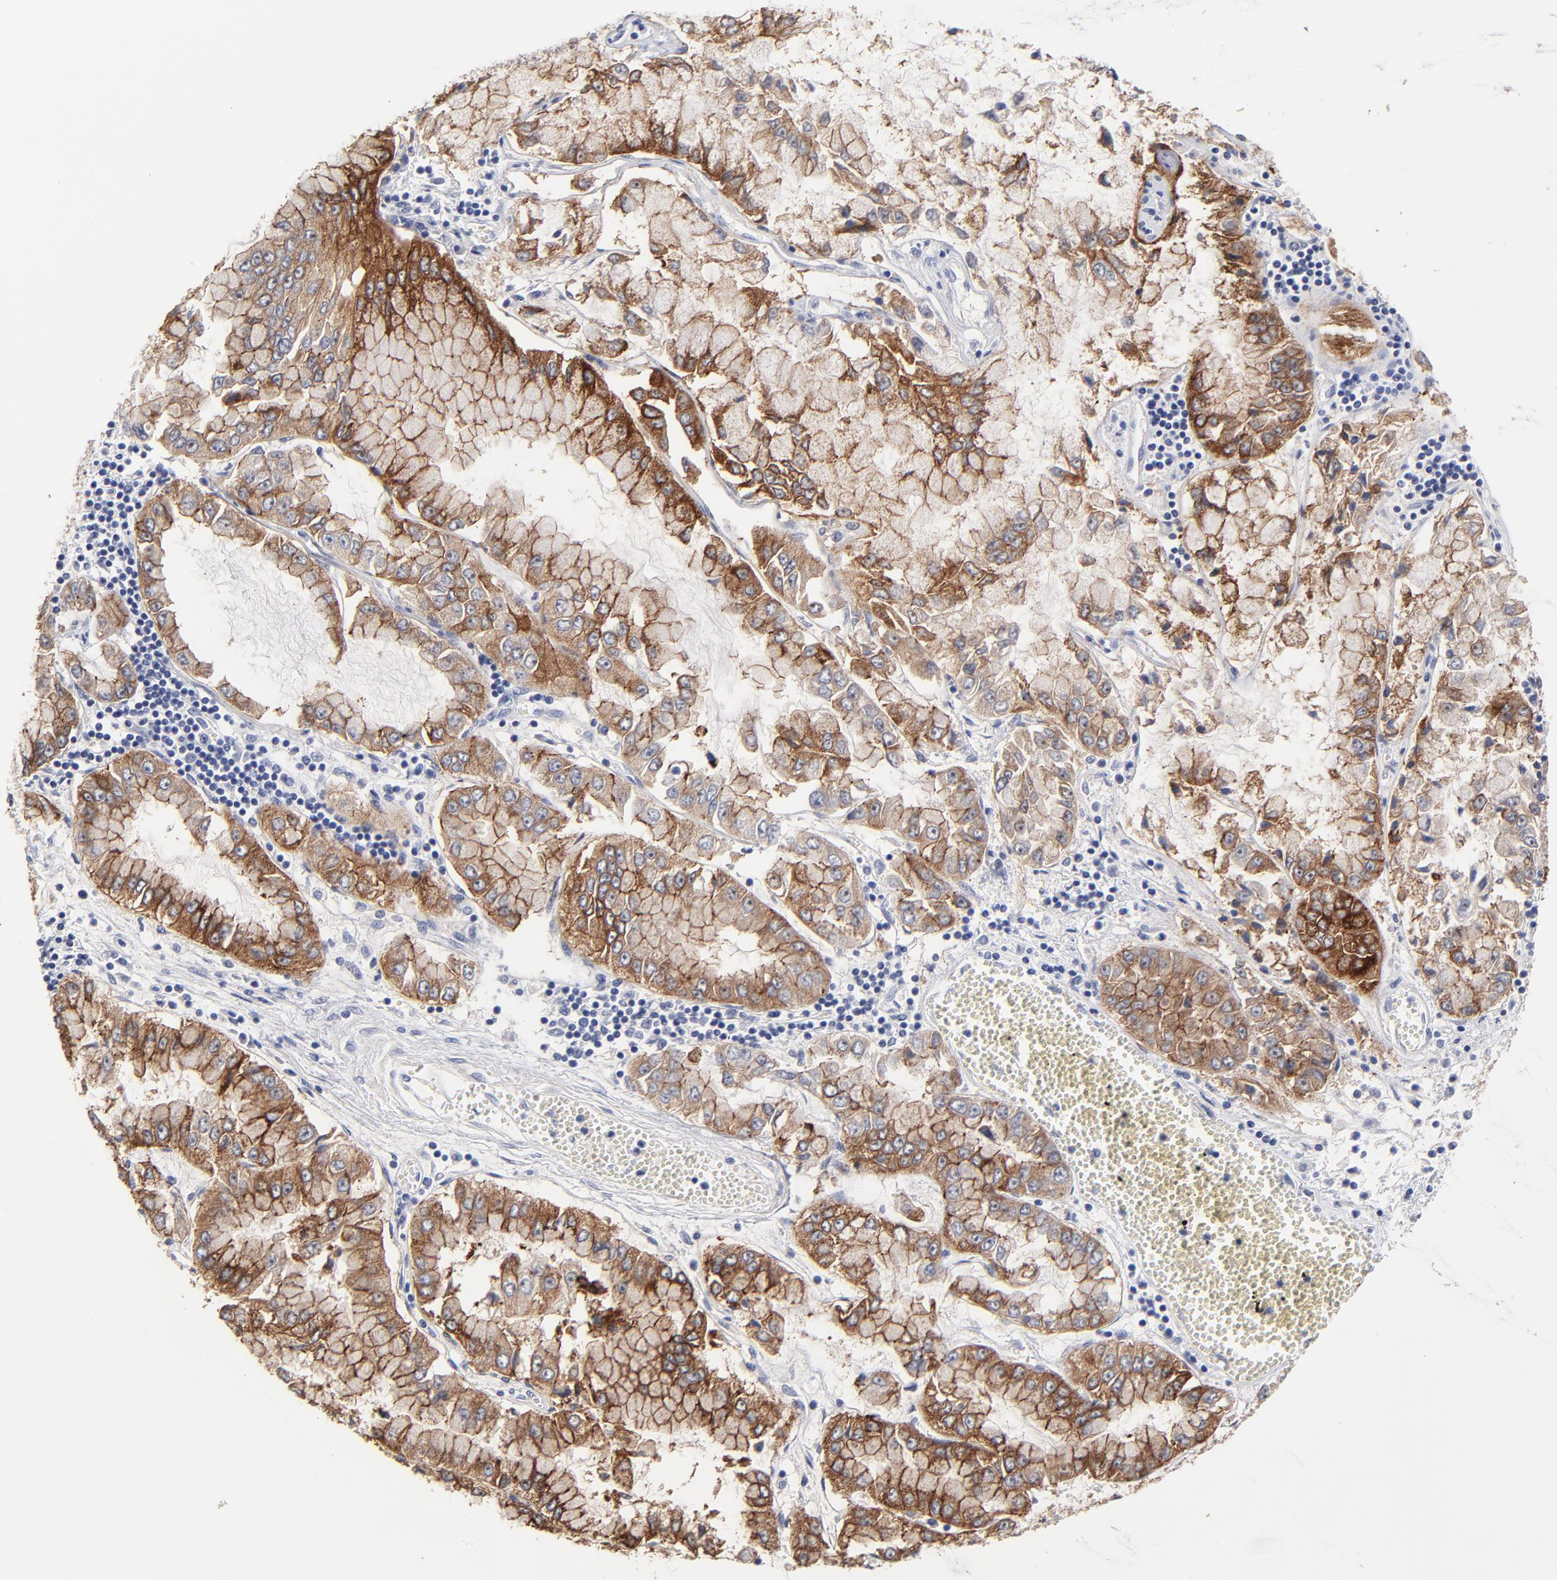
{"staining": {"intensity": "moderate", "quantity": "<25%", "location": "cytoplasmic/membranous"}, "tissue": "liver cancer", "cell_type": "Tumor cells", "image_type": "cancer", "snomed": [{"axis": "morphology", "description": "Cholangiocarcinoma"}, {"axis": "topography", "description": "Liver"}], "caption": "This photomicrograph demonstrates immunohistochemistry staining of human liver cancer, with low moderate cytoplasmic/membranous expression in approximately <25% of tumor cells.", "gene": "CXADR", "patient": {"sex": "female", "age": 79}}